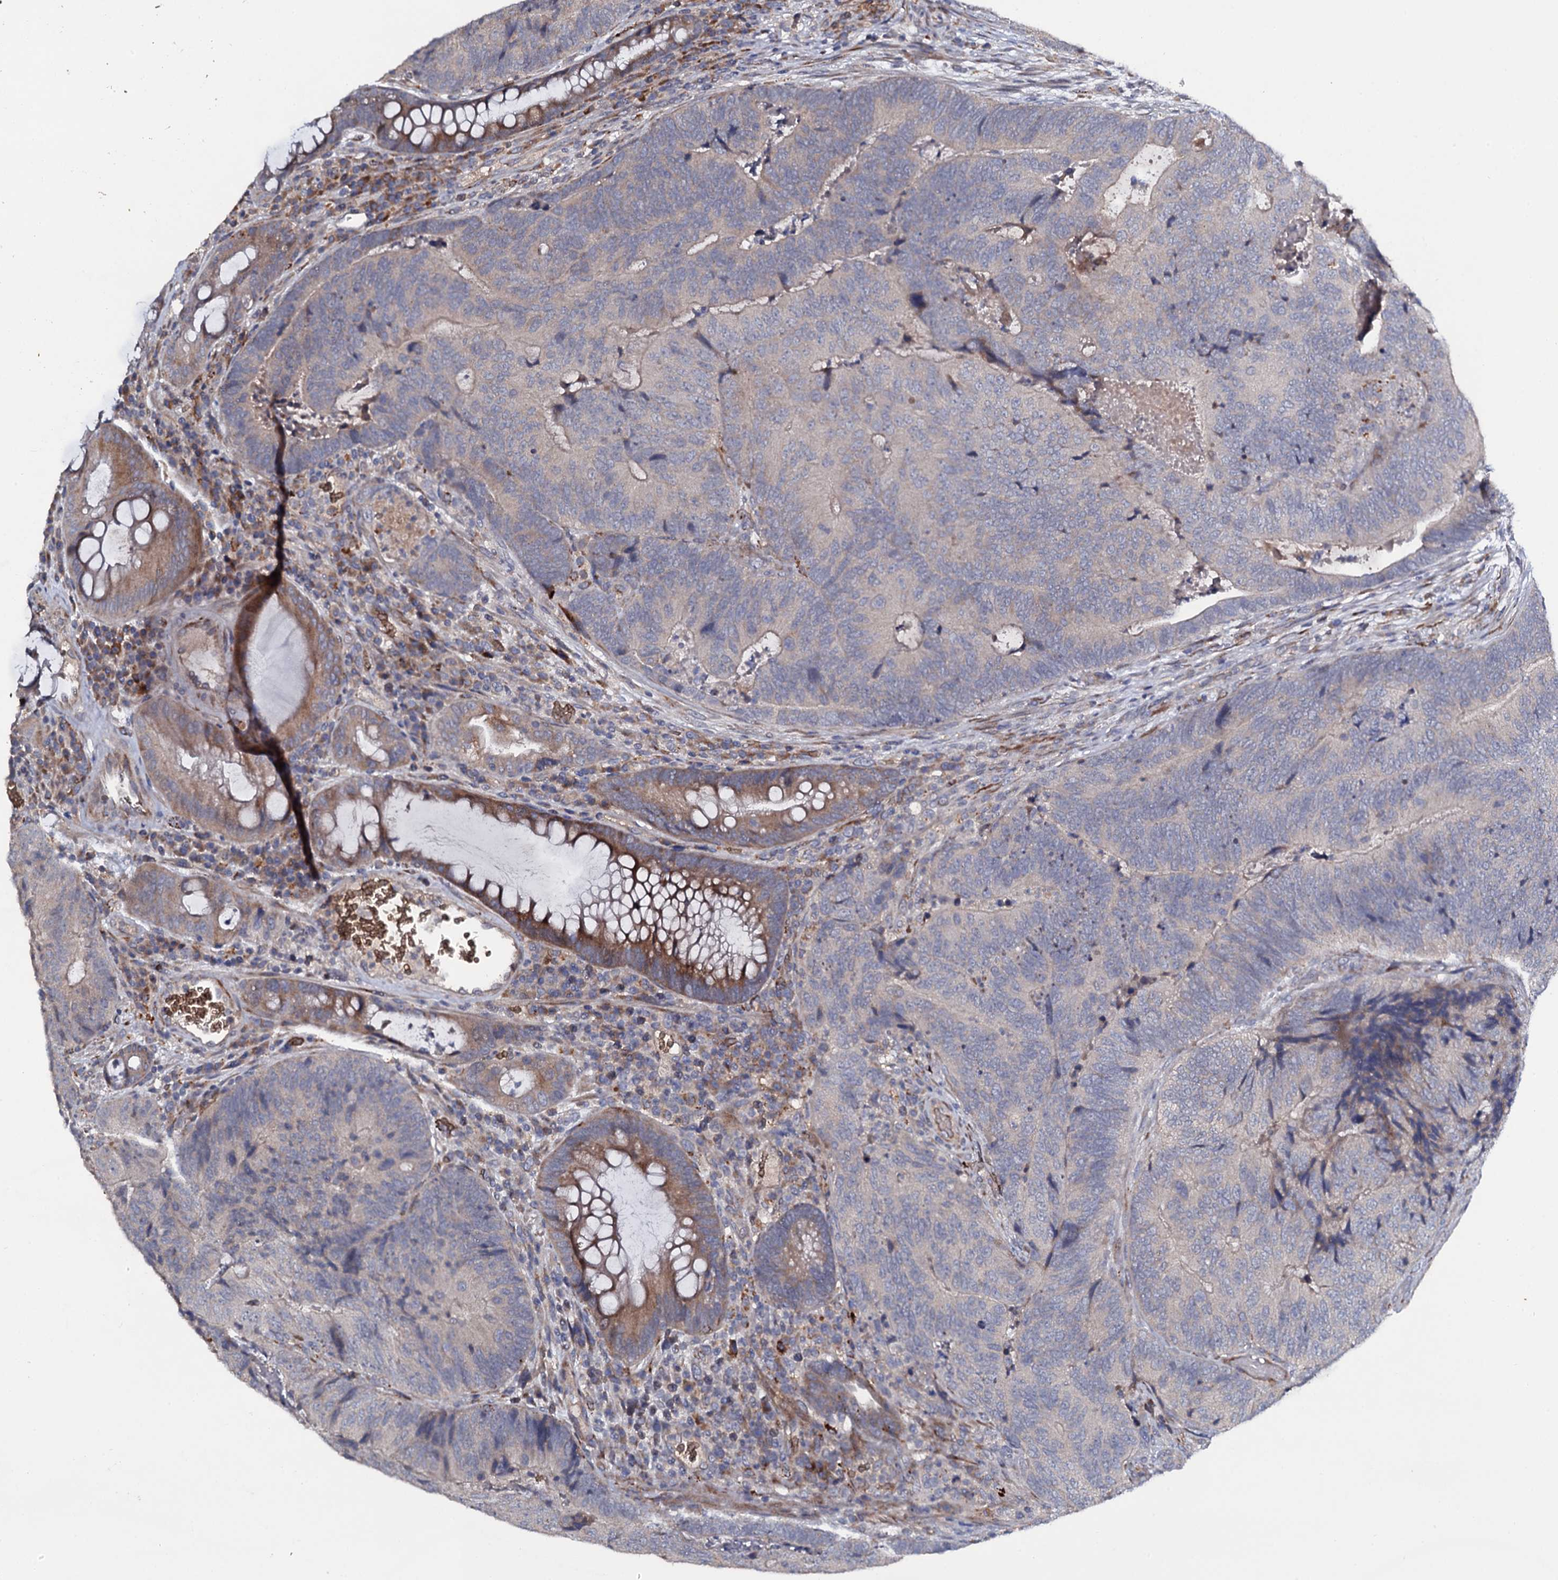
{"staining": {"intensity": "negative", "quantity": "none", "location": "none"}, "tissue": "colorectal cancer", "cell_type": "Tumor cells", "image_type": "cancer", "snomed": [{"axis": "morphology", "description": "Adenocarcinoma, NOS"}, {"axis": "topography", "description": "Colon"}], "caption": "Immunohistochemistry (IHC) photomicrograph of neoplastic tissue: human colorectal cancer stained with DAB reveals no significant protein positivity in tumor cells.", "gene": "LRRC28", "patient": {"sex": "female", "age": 67}}